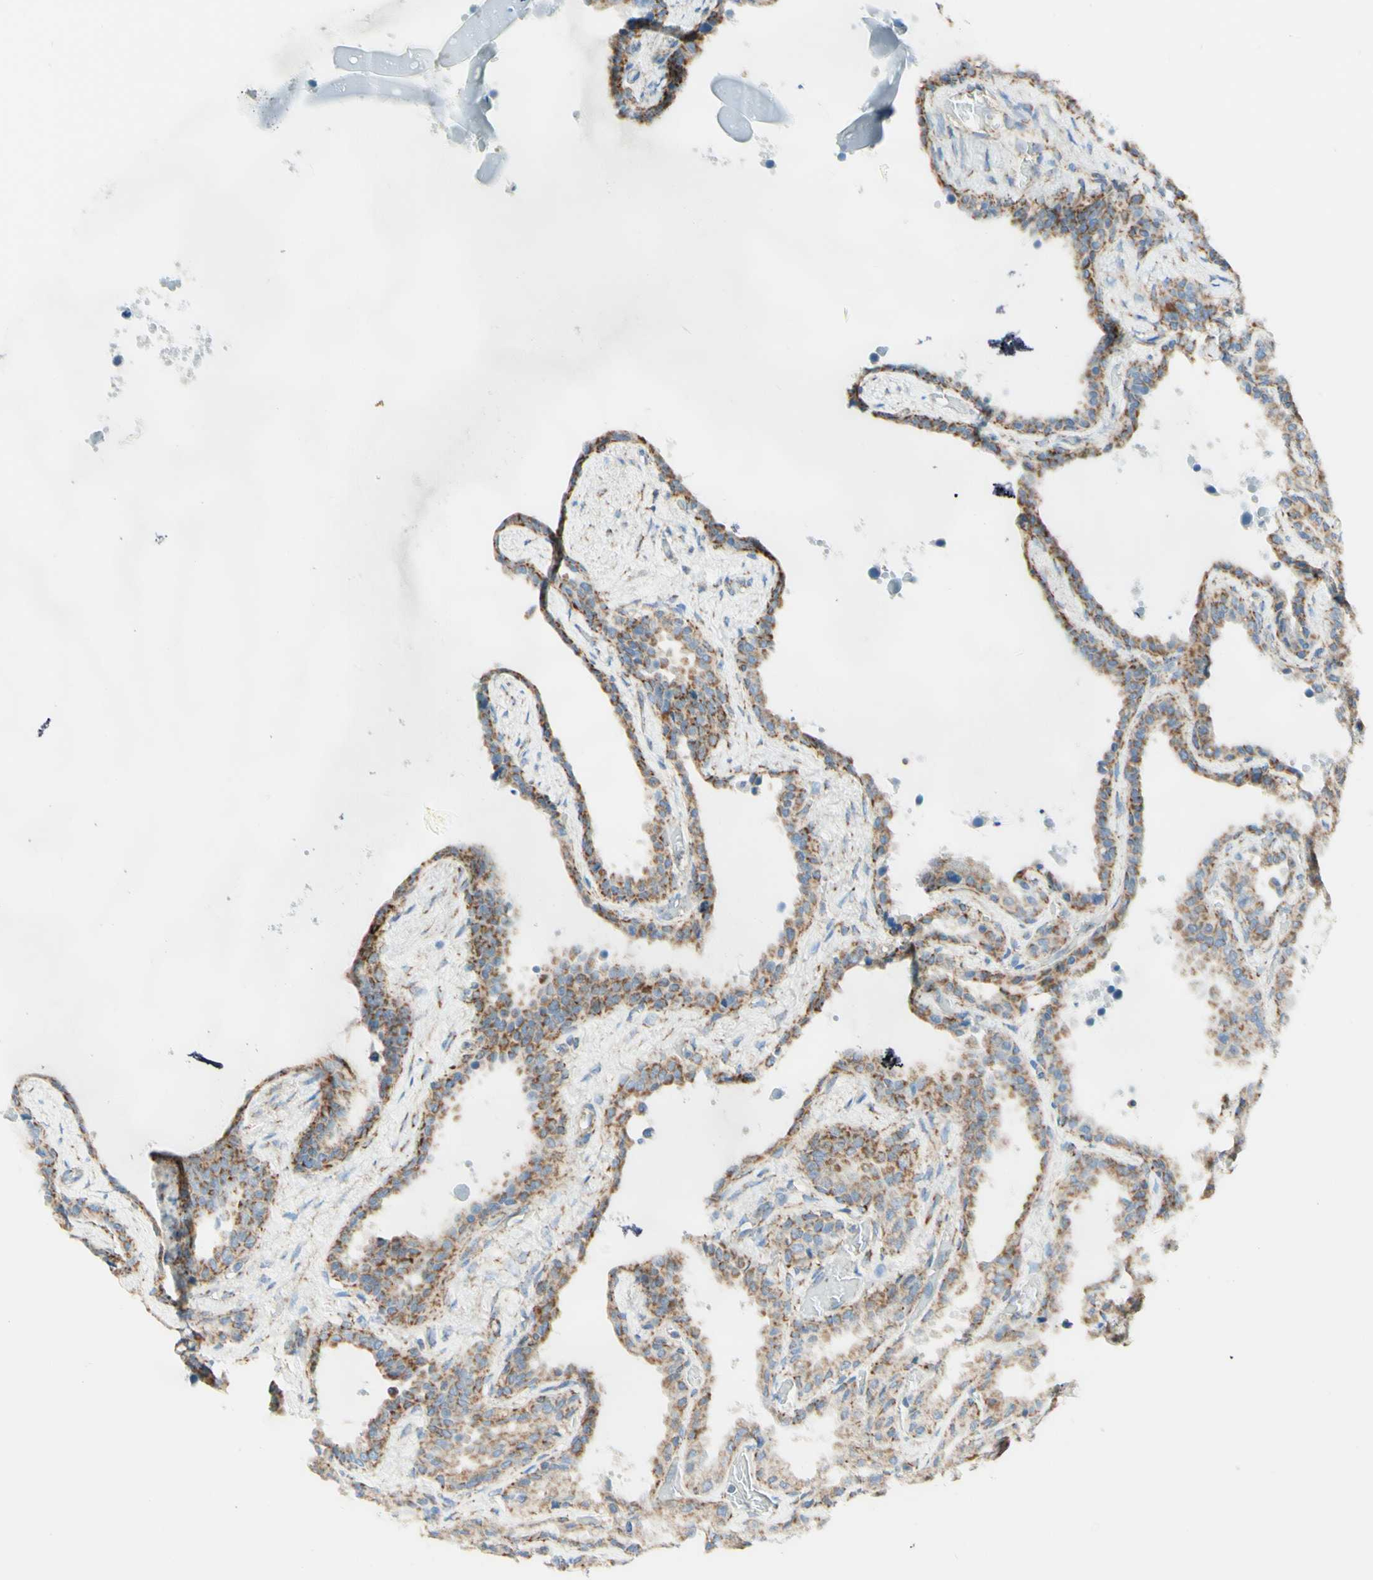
{"staining": {"intensity": "moderate", "quantity": ">75%", "location": "cytoplasmic/membranous"}, "tissue": "seminal vesicle", "cell_type": "Glandular cells", "image_type": "normal", "snomed": [{"axis": "morphology", "description": "Normal tissue, NOS"}, {"axis": "topography", "description": "Seminal veicle"}], "caption": "Immunohistochemistry (IHC) of normal seminal vesicle exhibits medium levels of moderate cytoplasmic/membranous staining in approximately >75% of glandular cells. (Brightfield microscopy of DAB IHC at high magnification).", "gene": "ARMC10", "patient": {"sex": "male", "age": 46}}